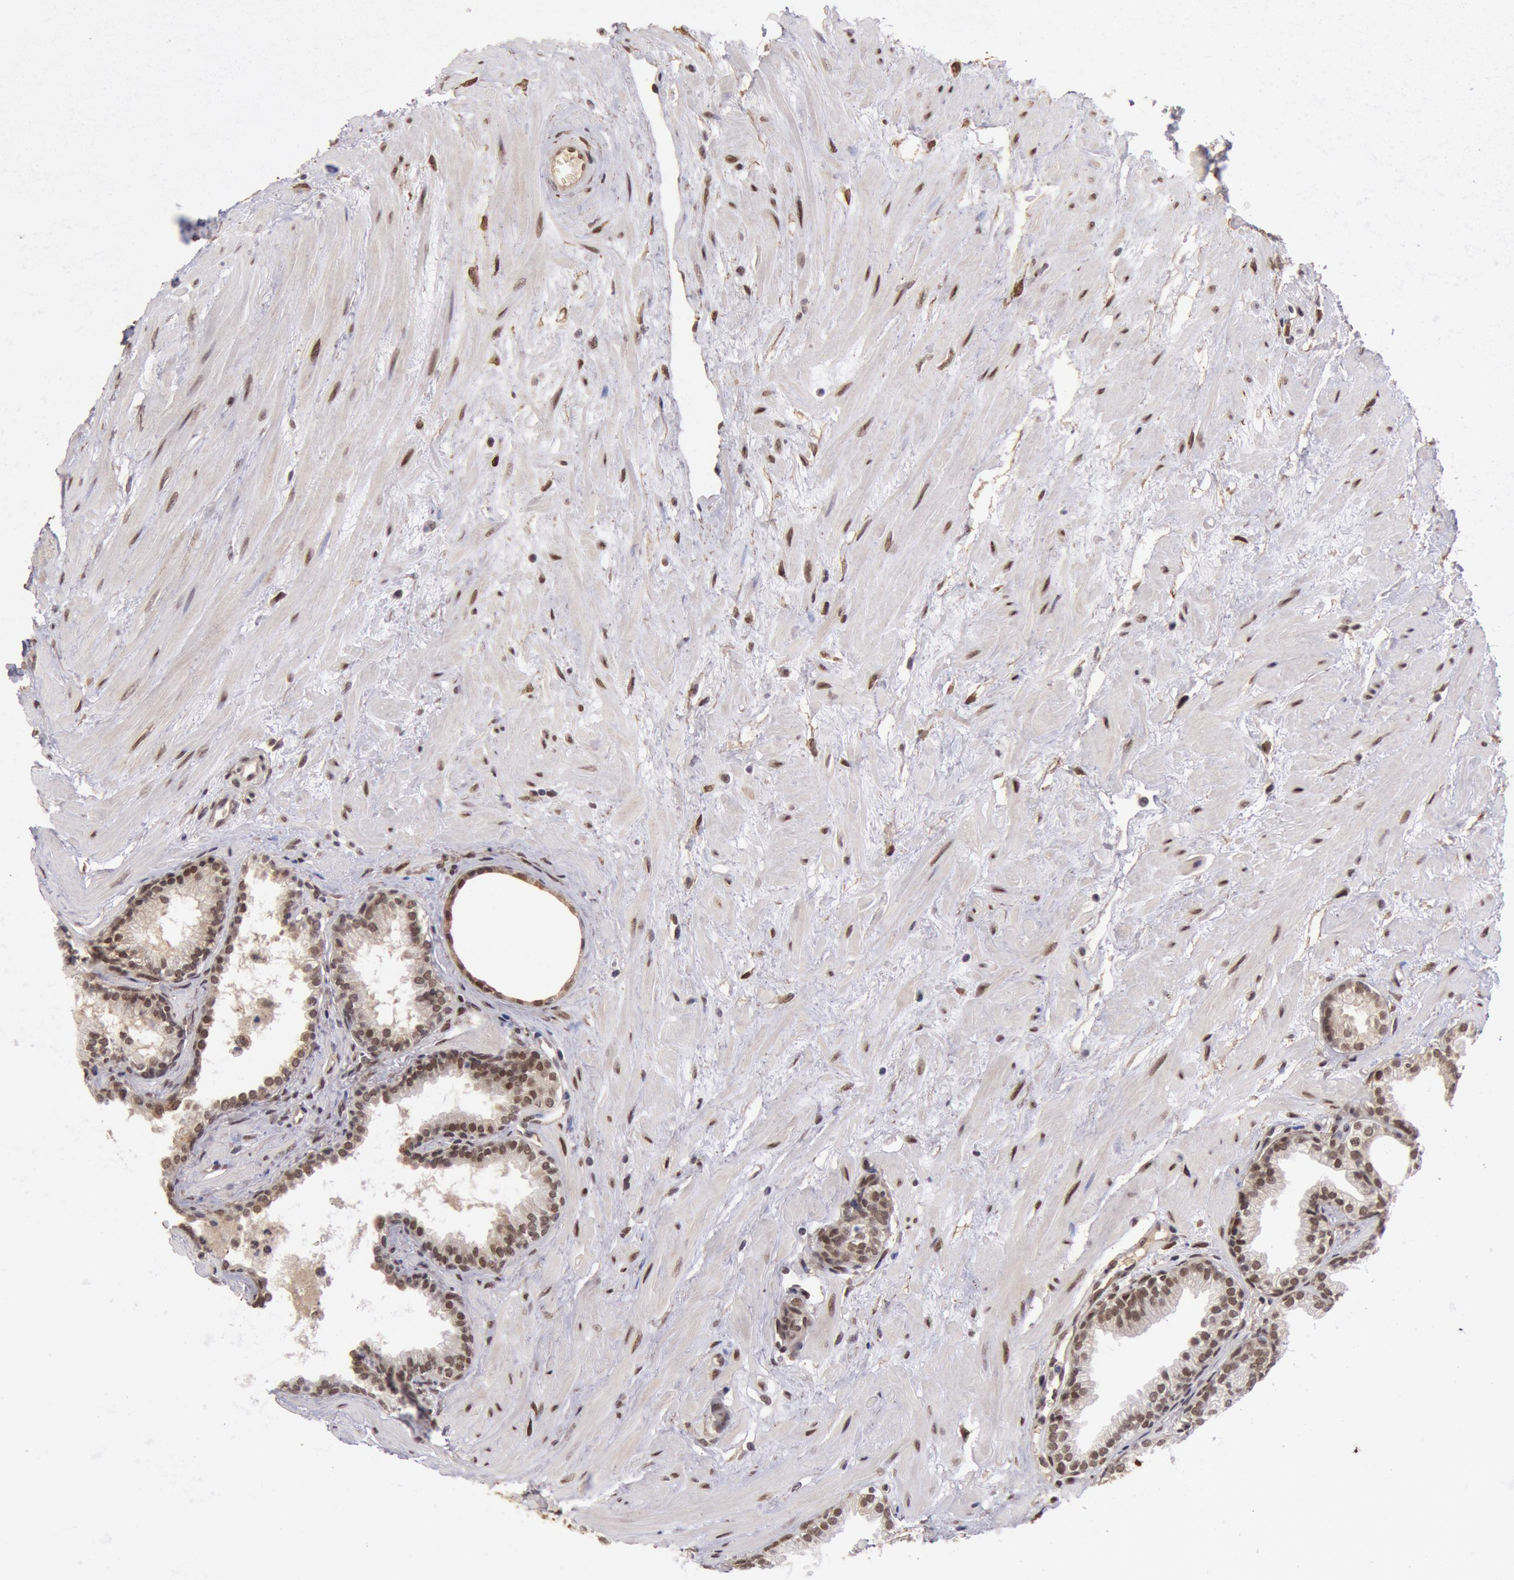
{"staining": {"intensity": "strong", "quantity": ">75%", "location": "nuclear"}, "tissue": "prostate", "cell_type": "Glandular cells", "image_type": "normal", "snomed": [{"axis": "morphology", "description": "Normal tissue, NOS"}, {"axis": "topography", "description": "Prostate"}], "caption": "Protein expression analysis of unremarkable prostate displays strong nuclear staining in about >75% of glandular cells.", "gene": "CDKN2B", "patient": {"sex": "male", "age": 64}}